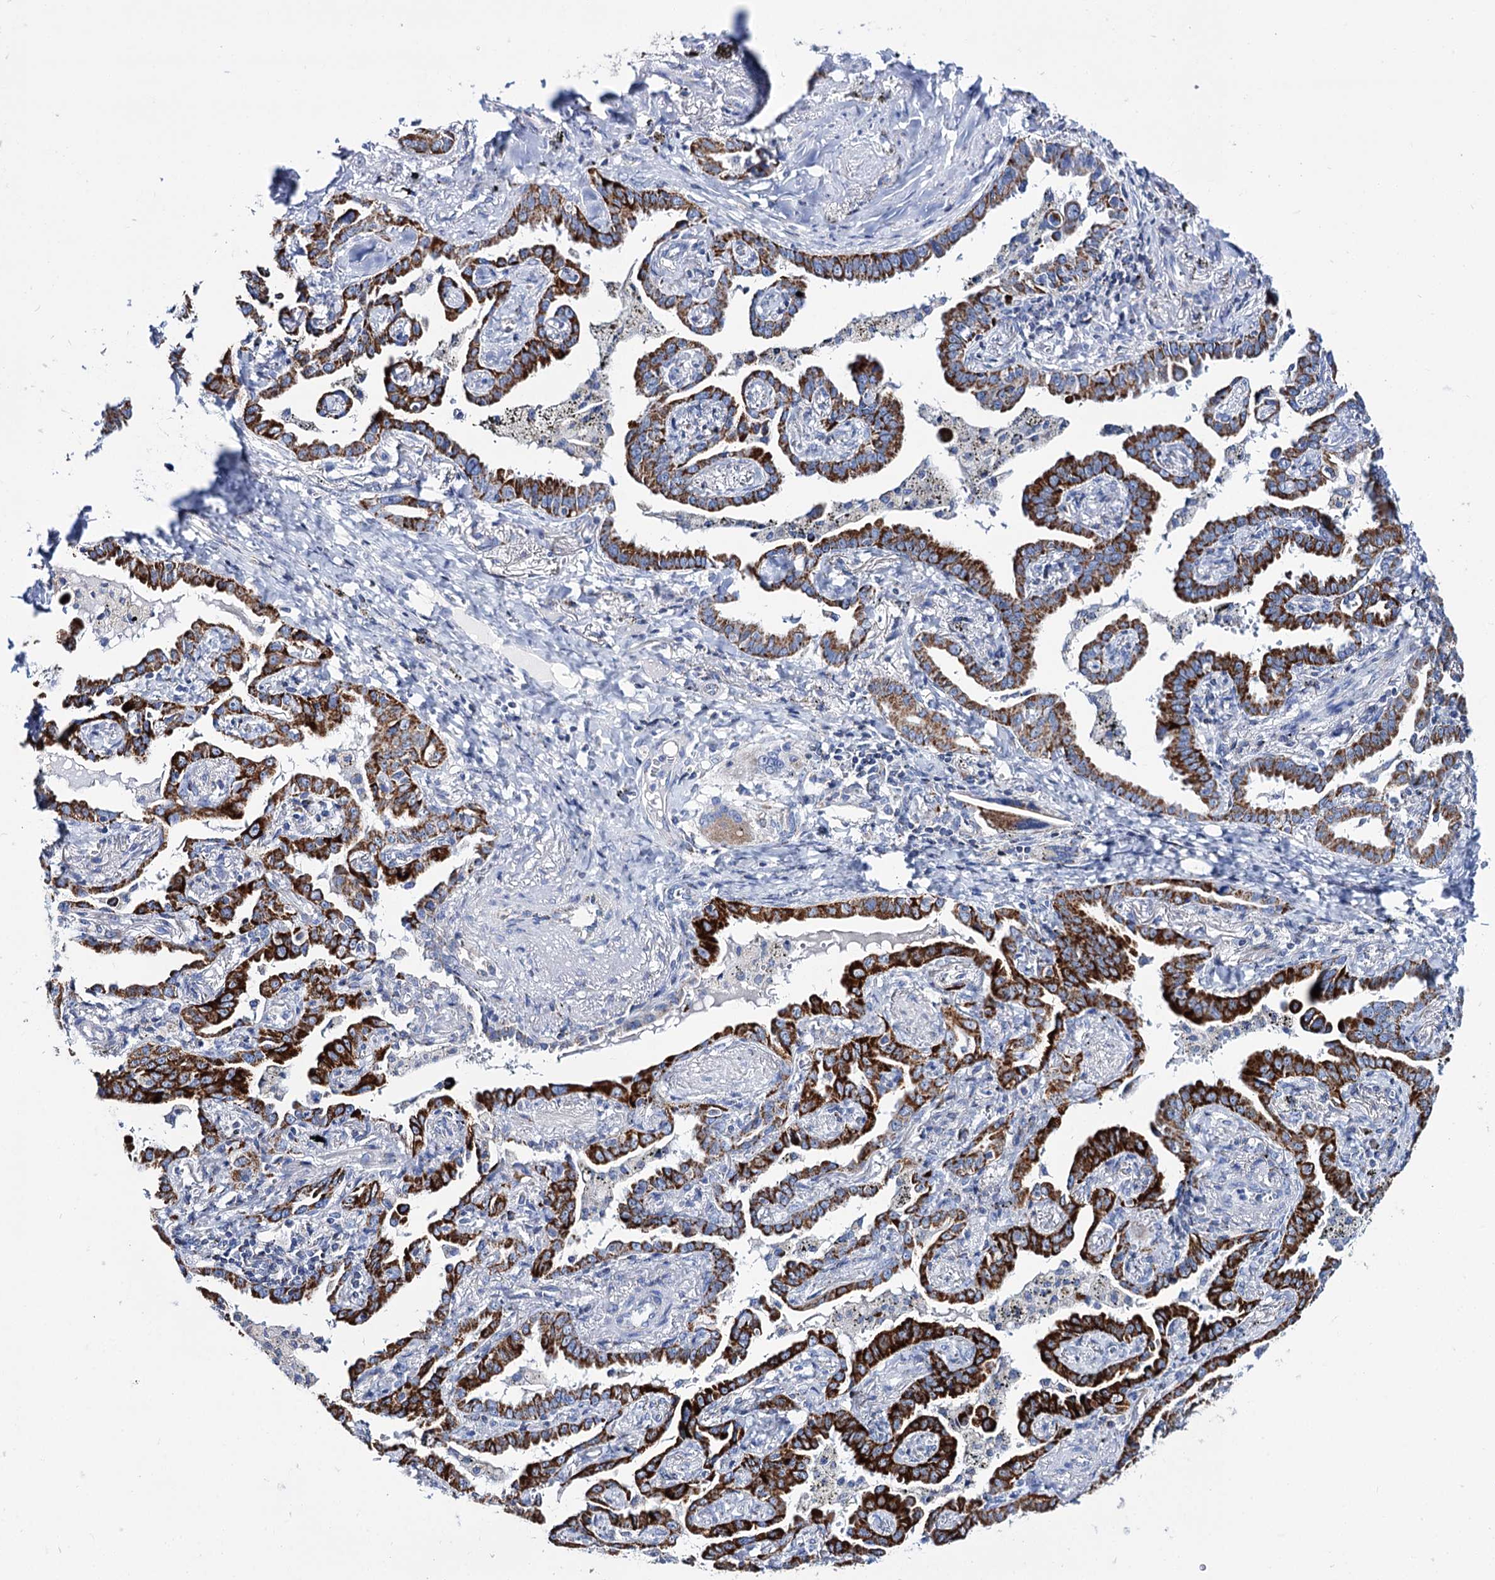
{"staining": {"intensity": "strong", "quantity": "25%-75%", "location": "cytoplasmic/membranous"}, "tissue": "lung cancer", "cell_type": "Tumor cells", "image_type": "cancer", "snomed": [{"axis": "morphology", "description": "Adenocarcinoma, NOS"}, {"axis": "topography", "description": "Lung"}], "caption": "A high-resolution histopathology image shows IHC staining of adenocarcinoma (lung), which demonstrates strong cytoplasmic/membranous expression in approximately 25%-75% of tumor cells. (IHC, brightfield microscopy, high magnification).", "gene": "UBASH3B", "patient": {"sex": "male", "age": 67}}